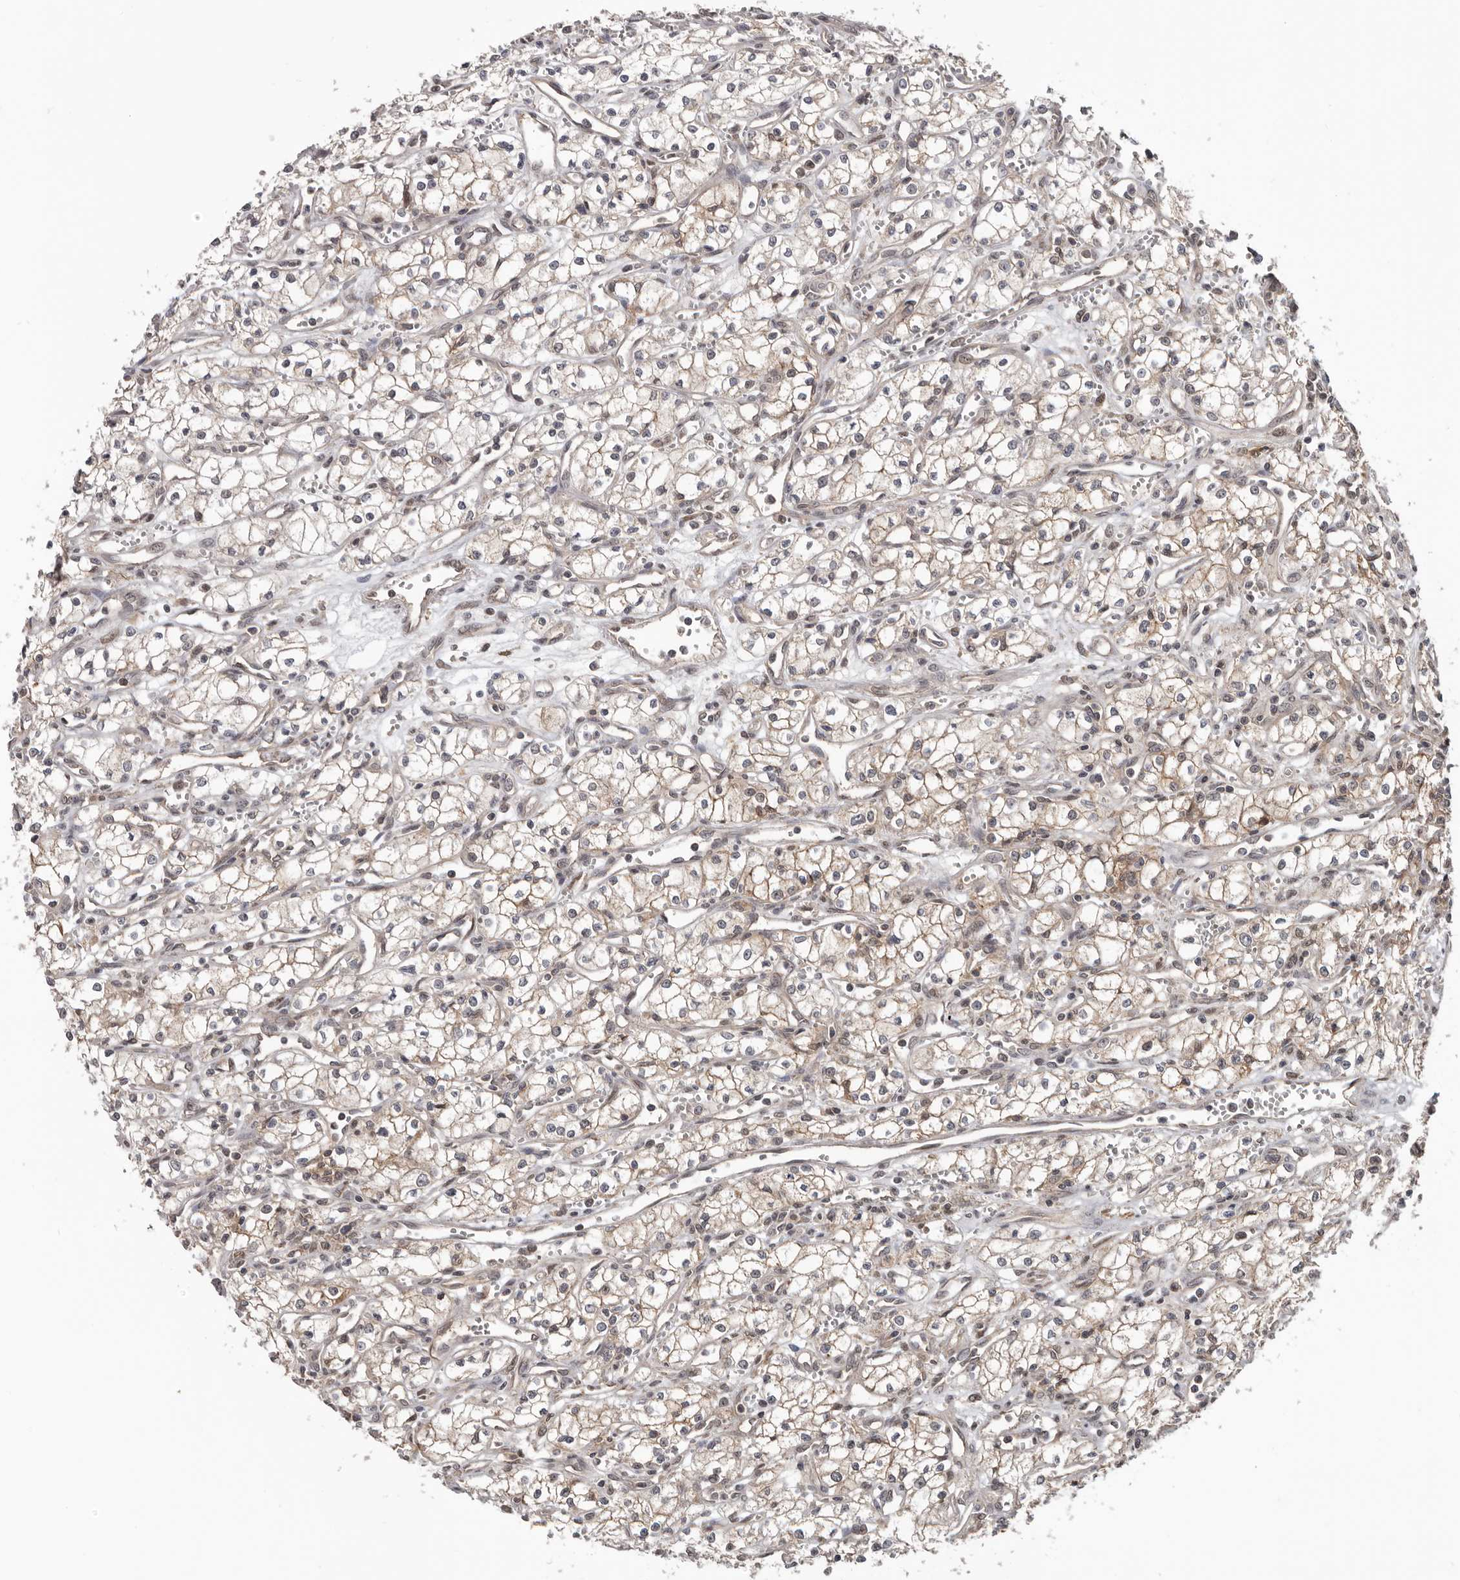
{"staining": {"intensity": "weak", "quantity": ">75%", "location": "cytoplasmic/membranous"}, "tissue": "renal cancer", "cell_type": "Tumor cells", "image_type": "cancer", "snomed": [{"axis": "morphology", "description": "Adenocarcinoma, NOS"}, {"axis": "topography", "description": "Kidney"}], "caption": "Immunohistochemical staining of human renal adenocarcinoma reveals low levels of weak cytoplasmic/membranous protein staining in approximately >75% of tumor cells. The staining was performed using DAB, with brown indicating positive protein expression. Nuclei are stained blue with hematoxylin.", "gene": "MOGAT2", "patient": {"sex": "male", "age": 59}}